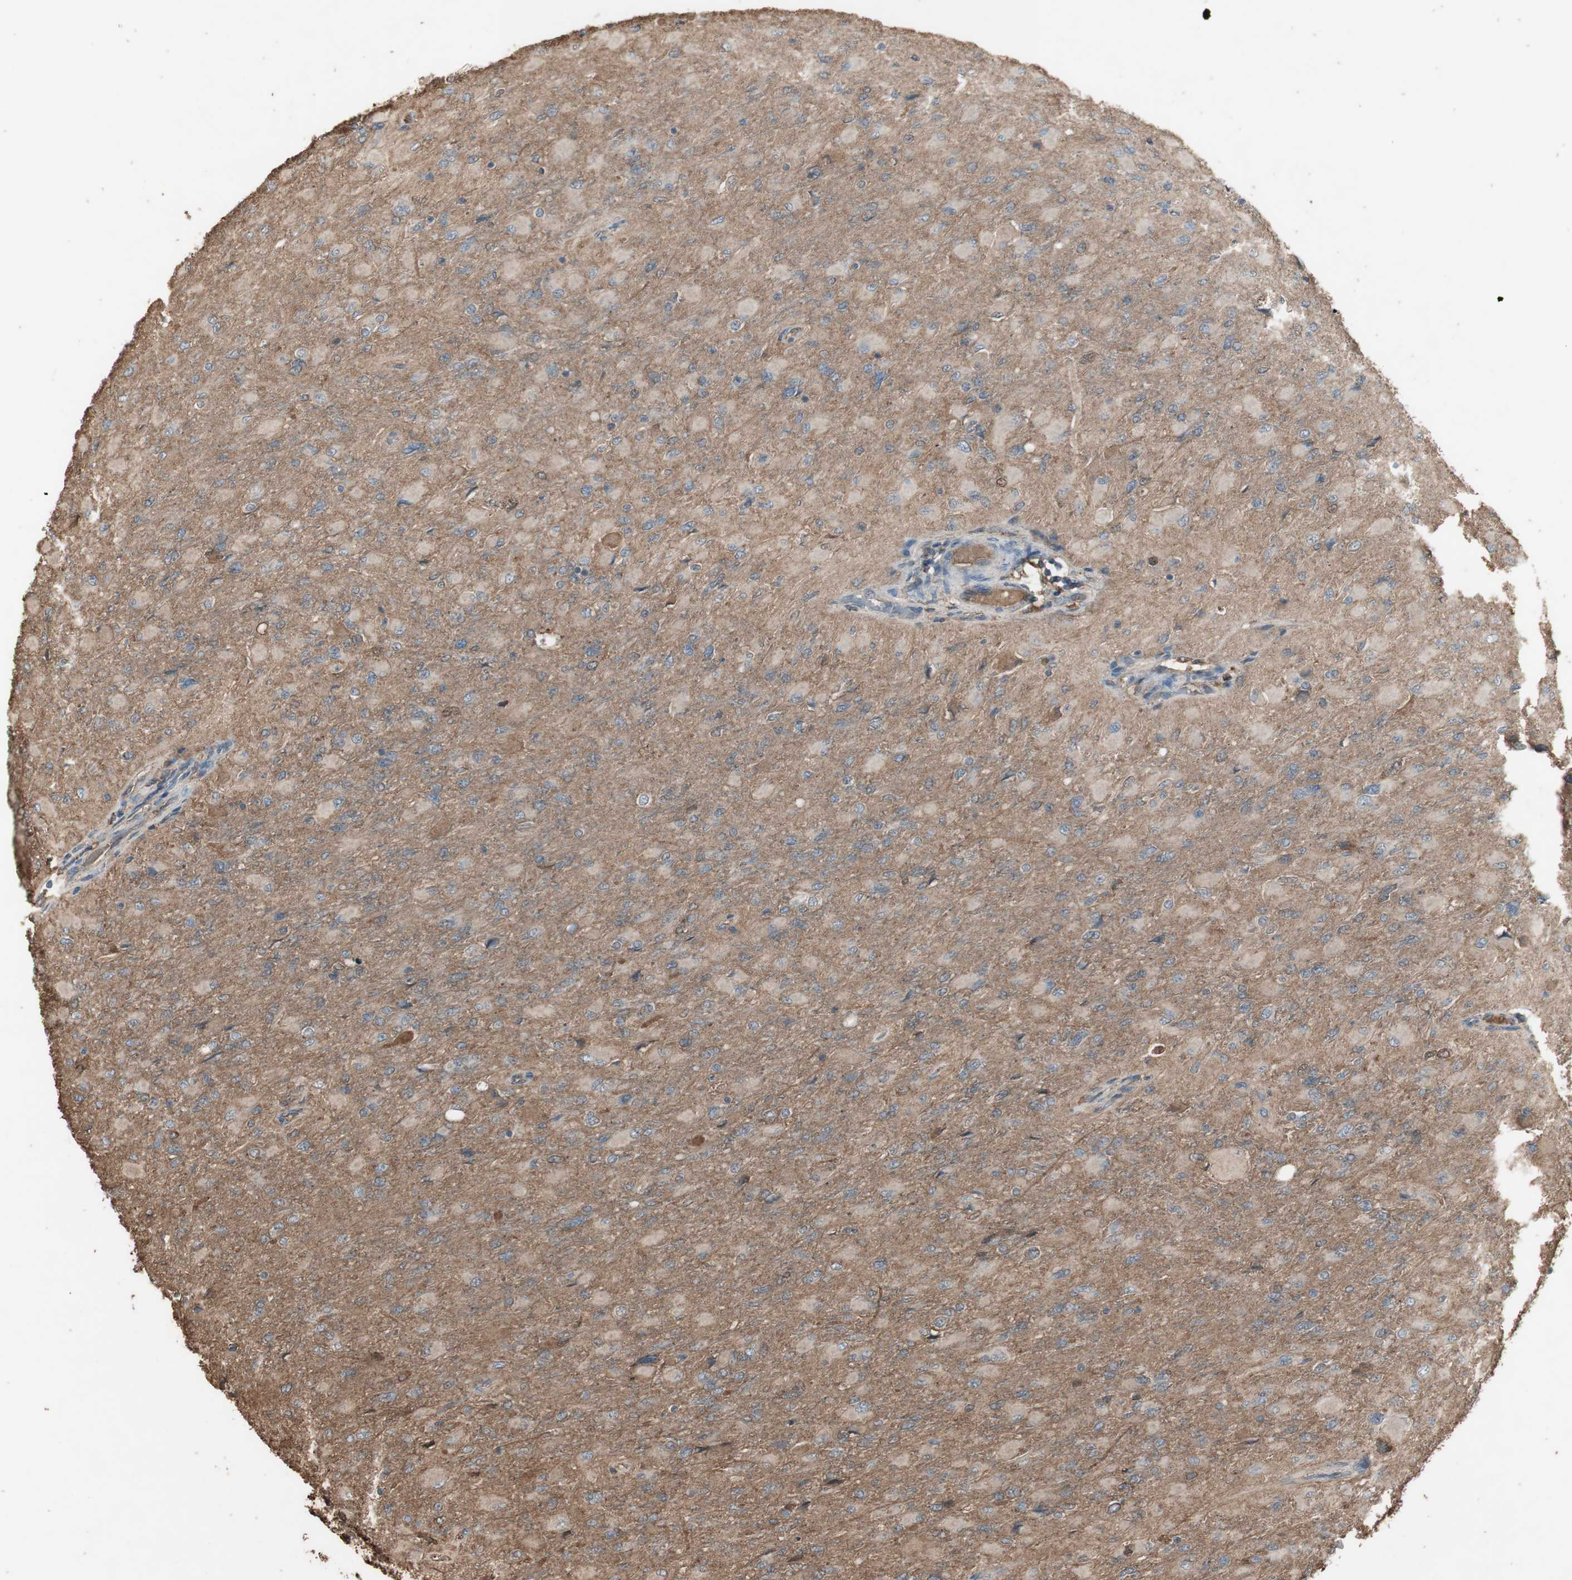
{"staining": {"intensity": "weak", "quantity": ">75%", "location": "cytoplasmic/membranous"}, "tissue": "glioma", "cell_type": "Tumor cells", "image_type": "cancer", "snomed": [{"axis": "morphology", "description": "Glioma, malignant, High grade"}, {"axis": "topography", "description": "Cerebral cortex"}], "caption": "Immunohistochemistry histopathology image of human high-grade glioma (malignant) stained for a protein (brown), which shows low levels of weak cytoplasmic/membranous staining in about >75% of tumor cells.", "gene": "MMP14", "patient": {"sex": "female", "age": 36}}